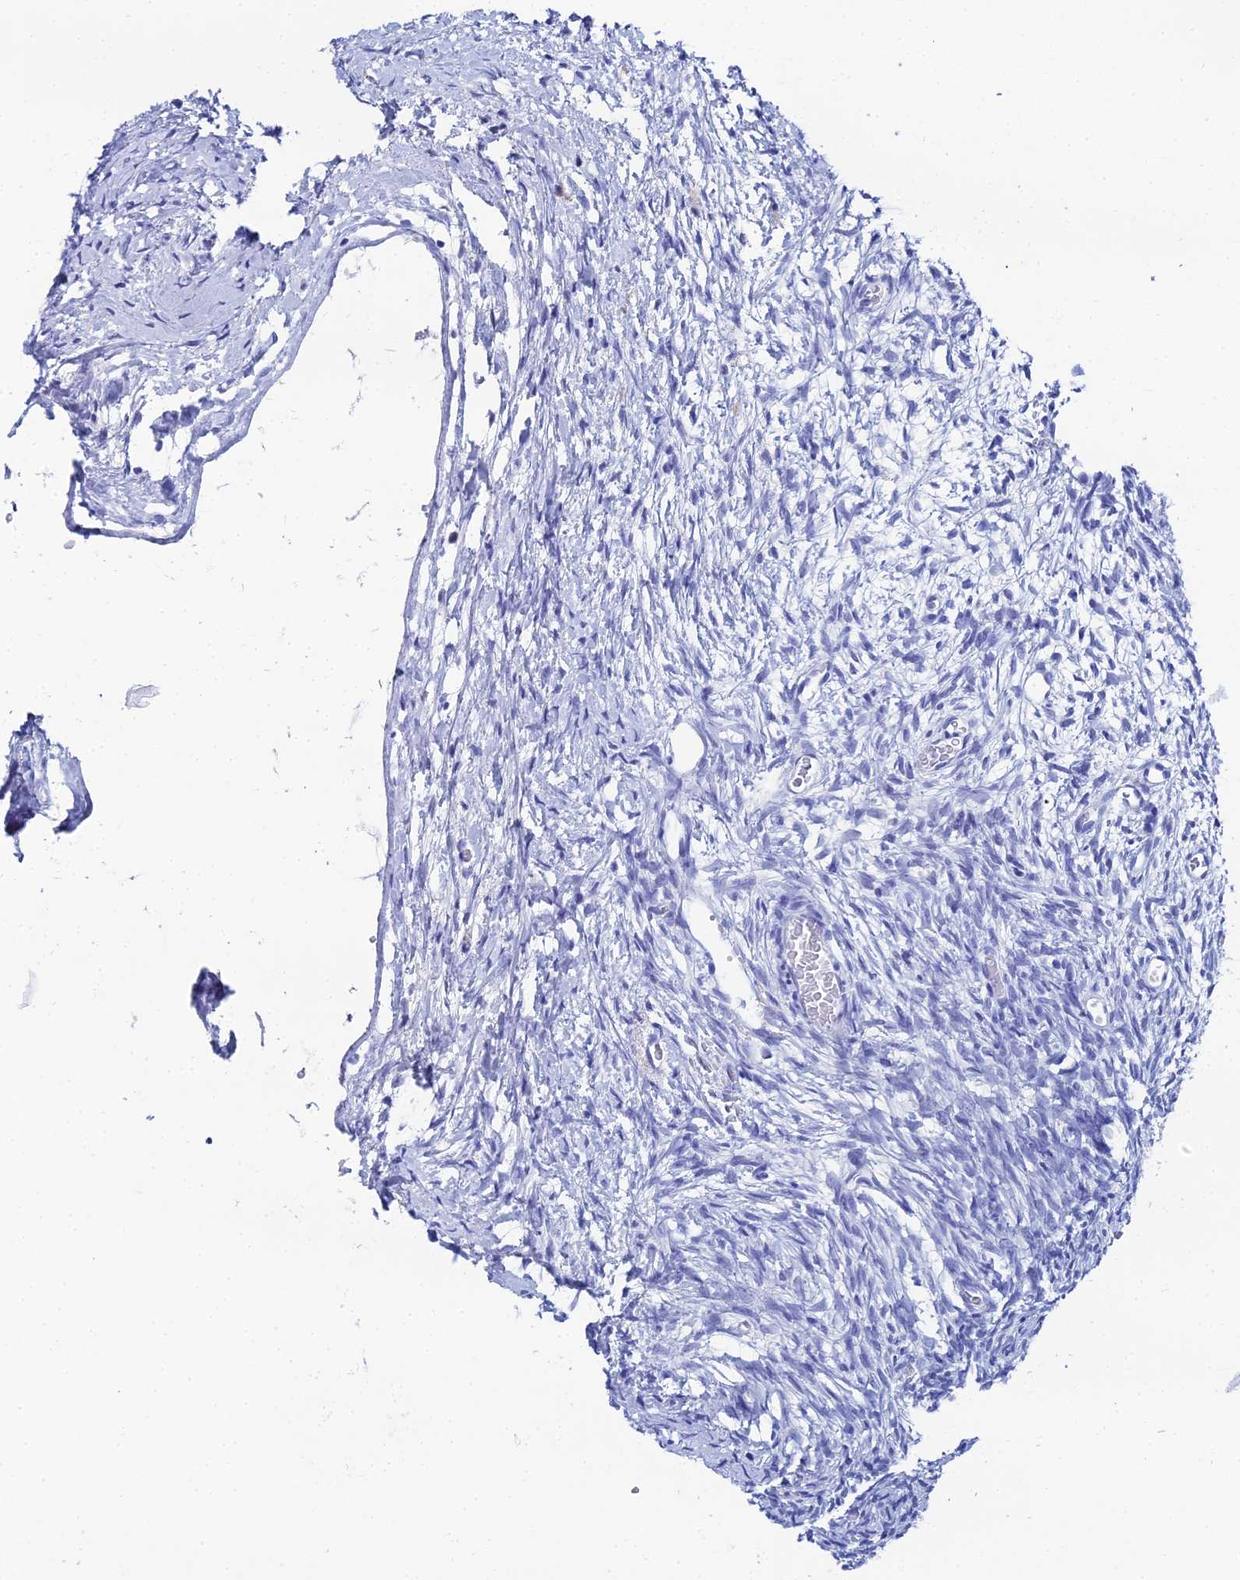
{"staining": {"intensity": "negative", "quantity": "none", "location": "none"}, "tissue": "ovary", "cell_type": "Ovarian stroma cells", "image_type": "normal", "snomed": [{"axis": "morphology", "description": "Normal tissue, NOS"}, {"axis": "topography", "description": "Ovary"}], "caption": "The histopathology image shows no significant staining in ovarian stroma cells of ovary.", "gene": "OCM2", "patient": {"sex": "female", "age": 39}}